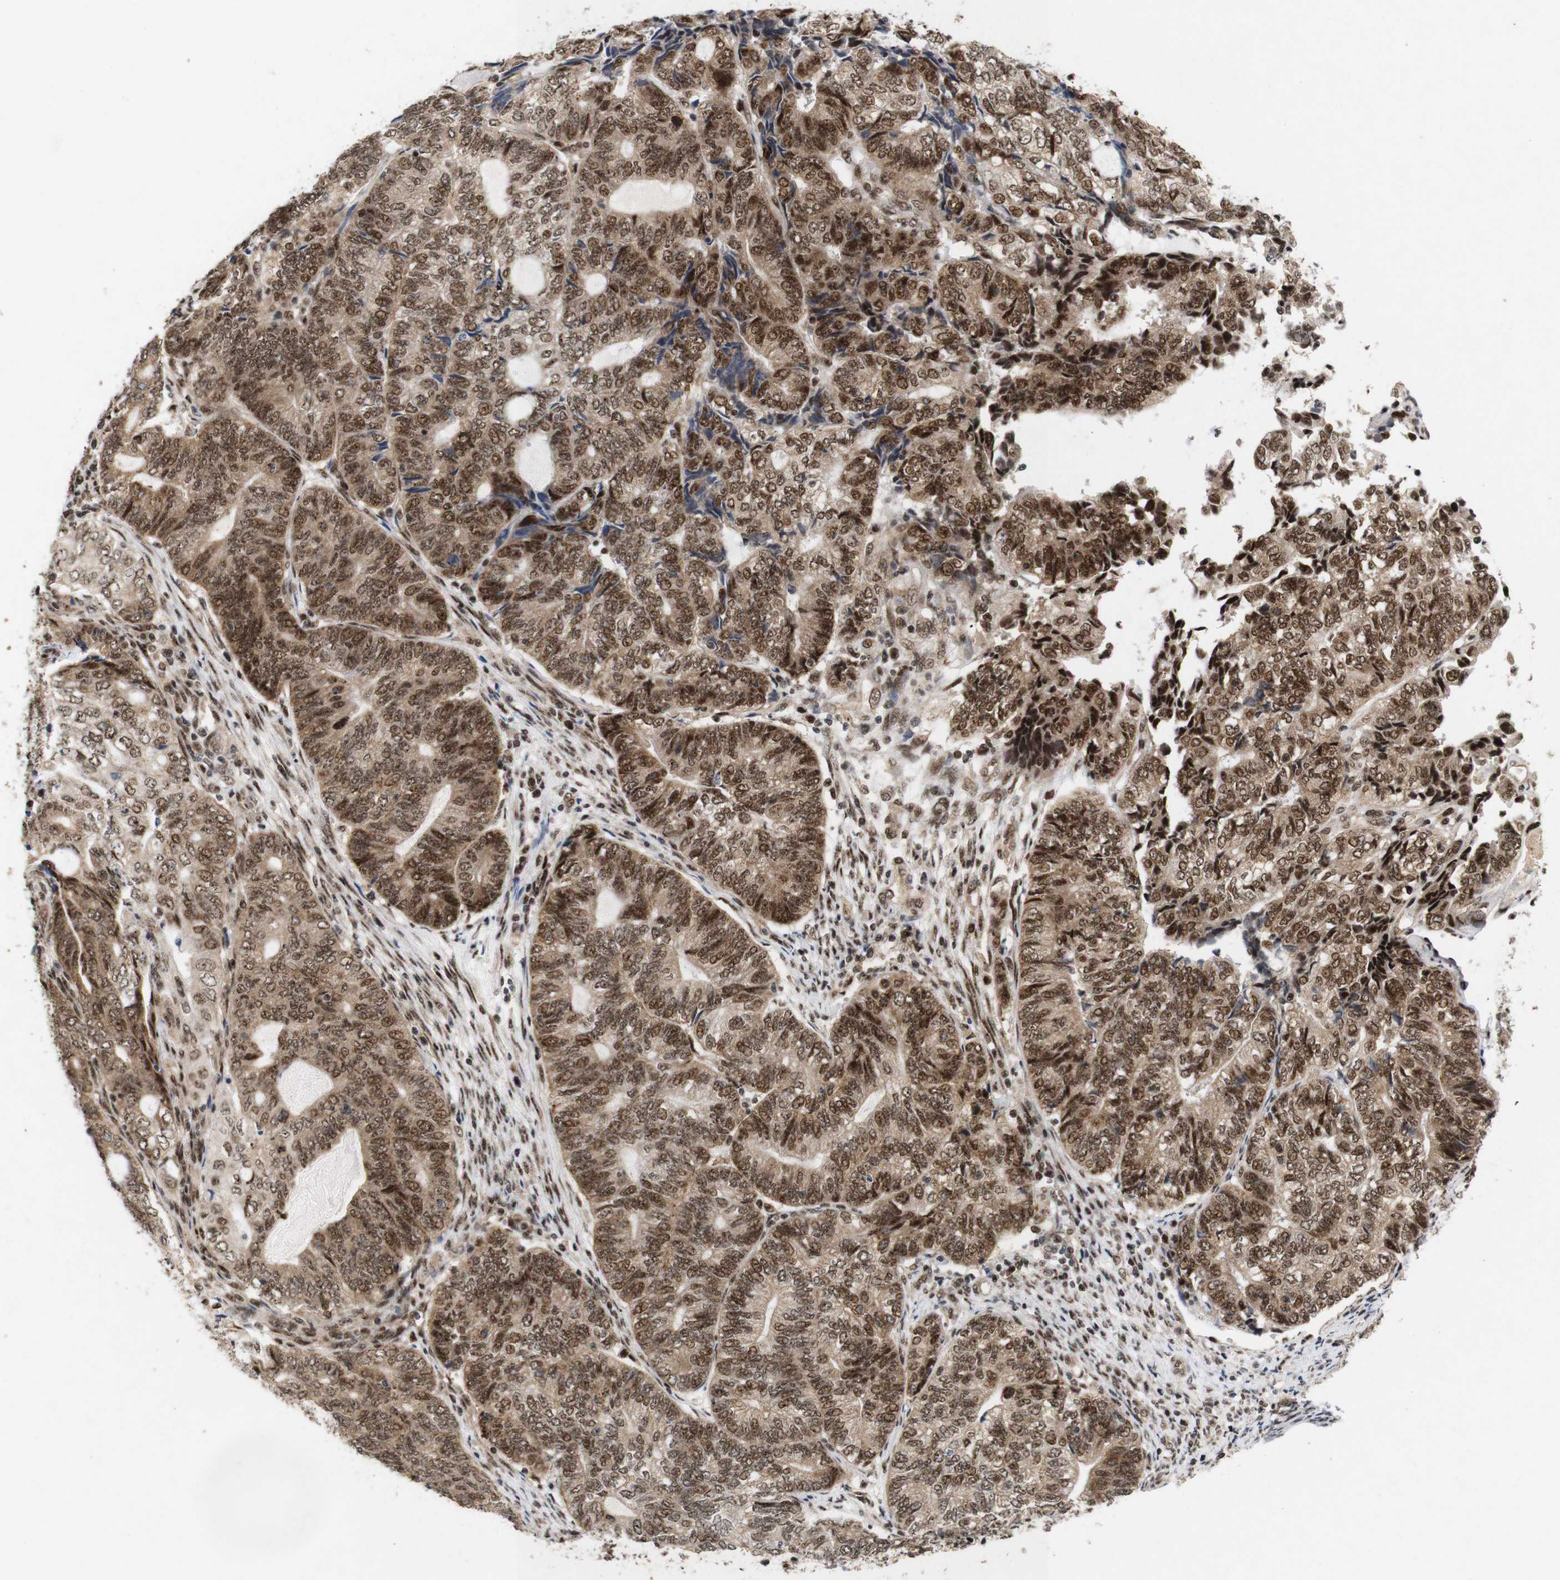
{"staining": {"intensity": "moderate", "quantity": ">75%", "location": "cytoplasmic/membranous,nuclear"}, "tissue": "endometrial cancer", "cell_type": "Tumor cells", "image_type": "cancer", "snomed": [{"axis": "morphology", "description": "Adenocarcinoma, NOS"}, {"axis": "topography", "description": "Uterus"}, {"axis": "topography", "description": "Endometrium"}], "caption": "Immunohistochemical staining of human adenocarcinoma (endometrial) reveals medium levels of moderate cytoplasmic/membranous and nuclear staining in about >75% of tumor cells.", "gene": "PYM1", "patient": {"sex": "female", "age": 70}}